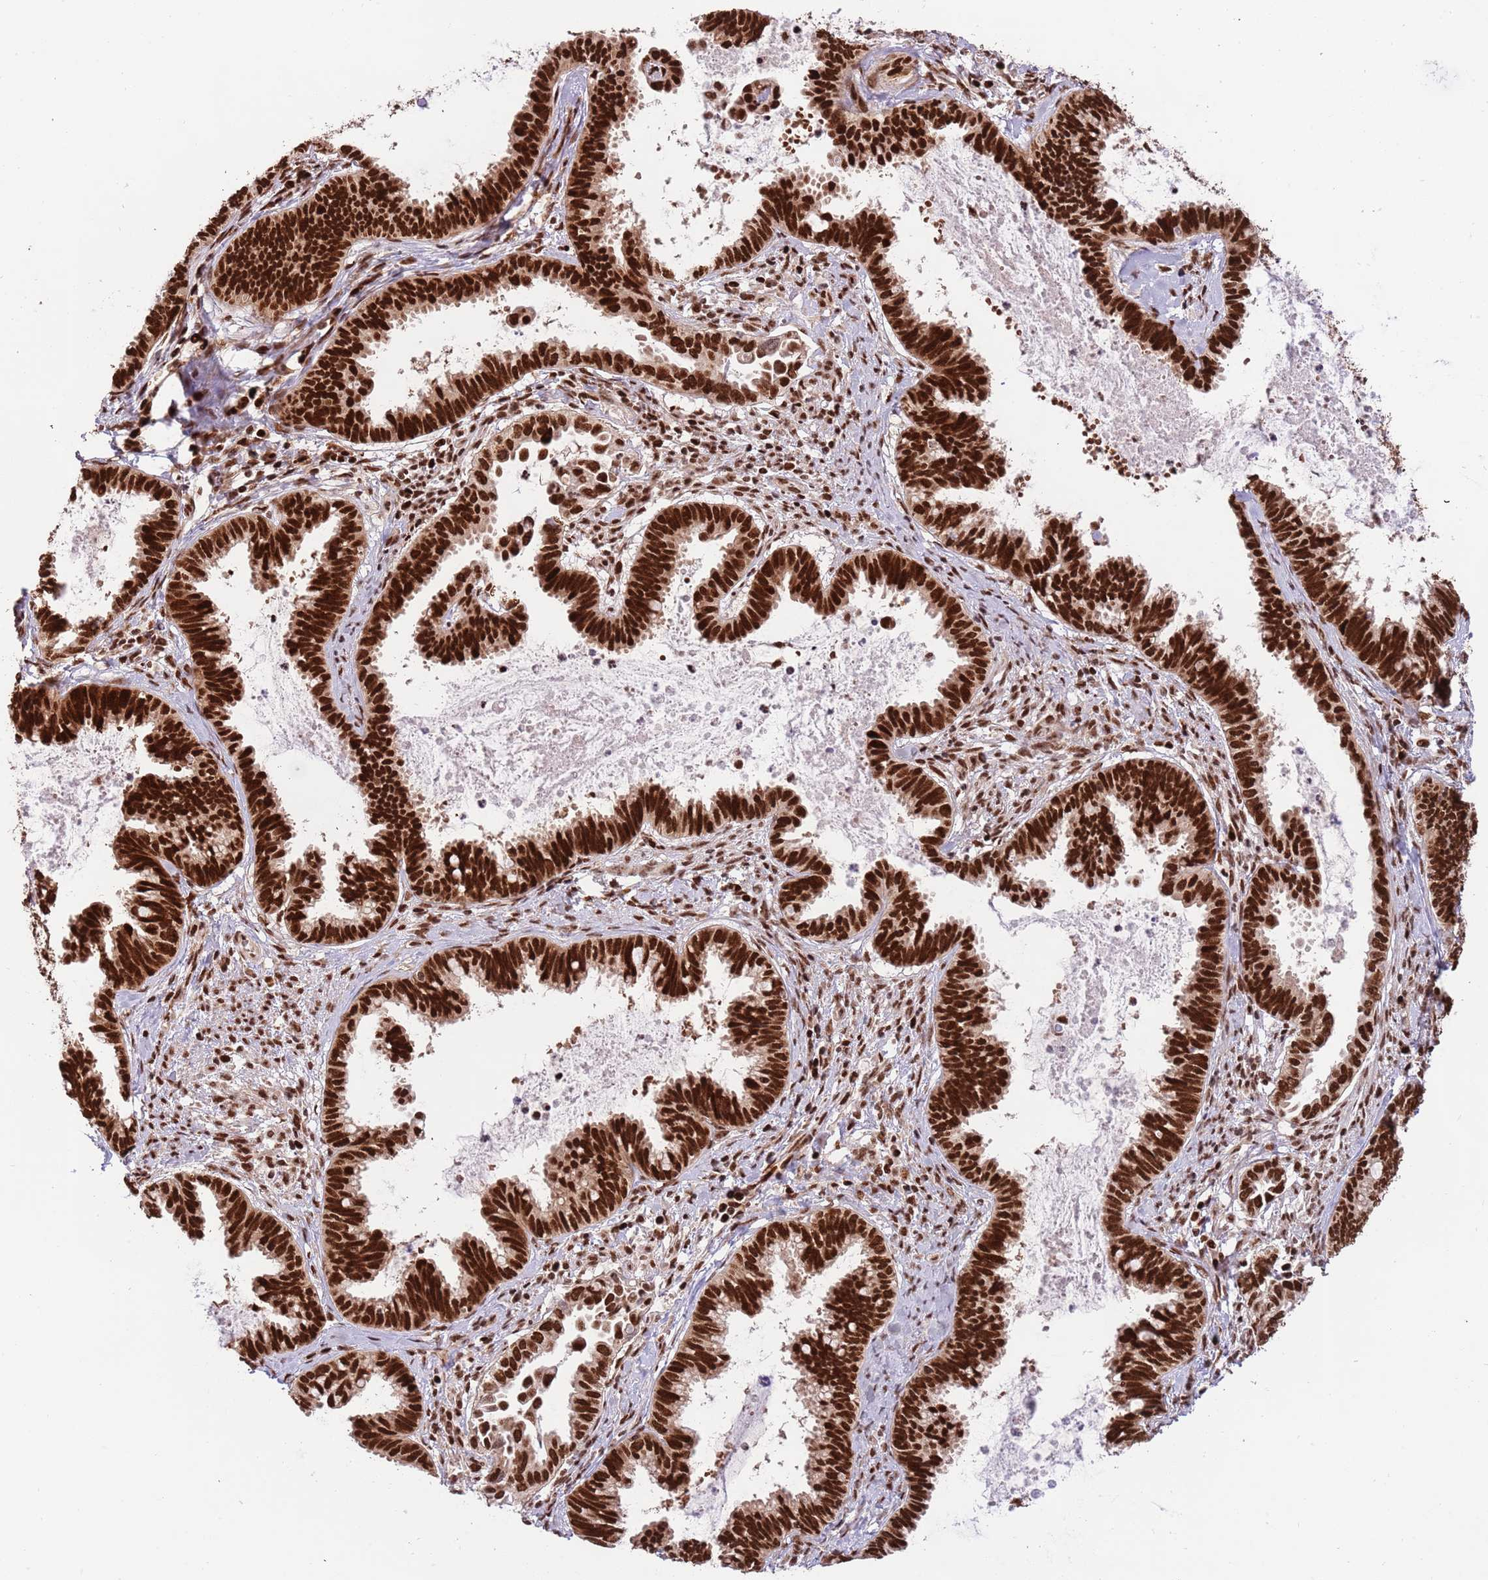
{"staining": {"intensity": "strong", "quantity": ">75%", "location": "nuclear"}, "tissue": "cervical cancer", "cell_type": "Tumor cells", "image_type": "cancer", "snomed": [{"axis": "morphology", "description": "Adenocarcinoma, NOS"}, {"axis": "topography", "description": "Cervix"}], "caption": "There is high levels of strong nuclear staining in tumor cells of adenocarcinoma (cervical), as demonstrated by immunohistochemical staining (brown color).", "gene": "RIF1", "patient": {"sex": "female", "age": 37}}